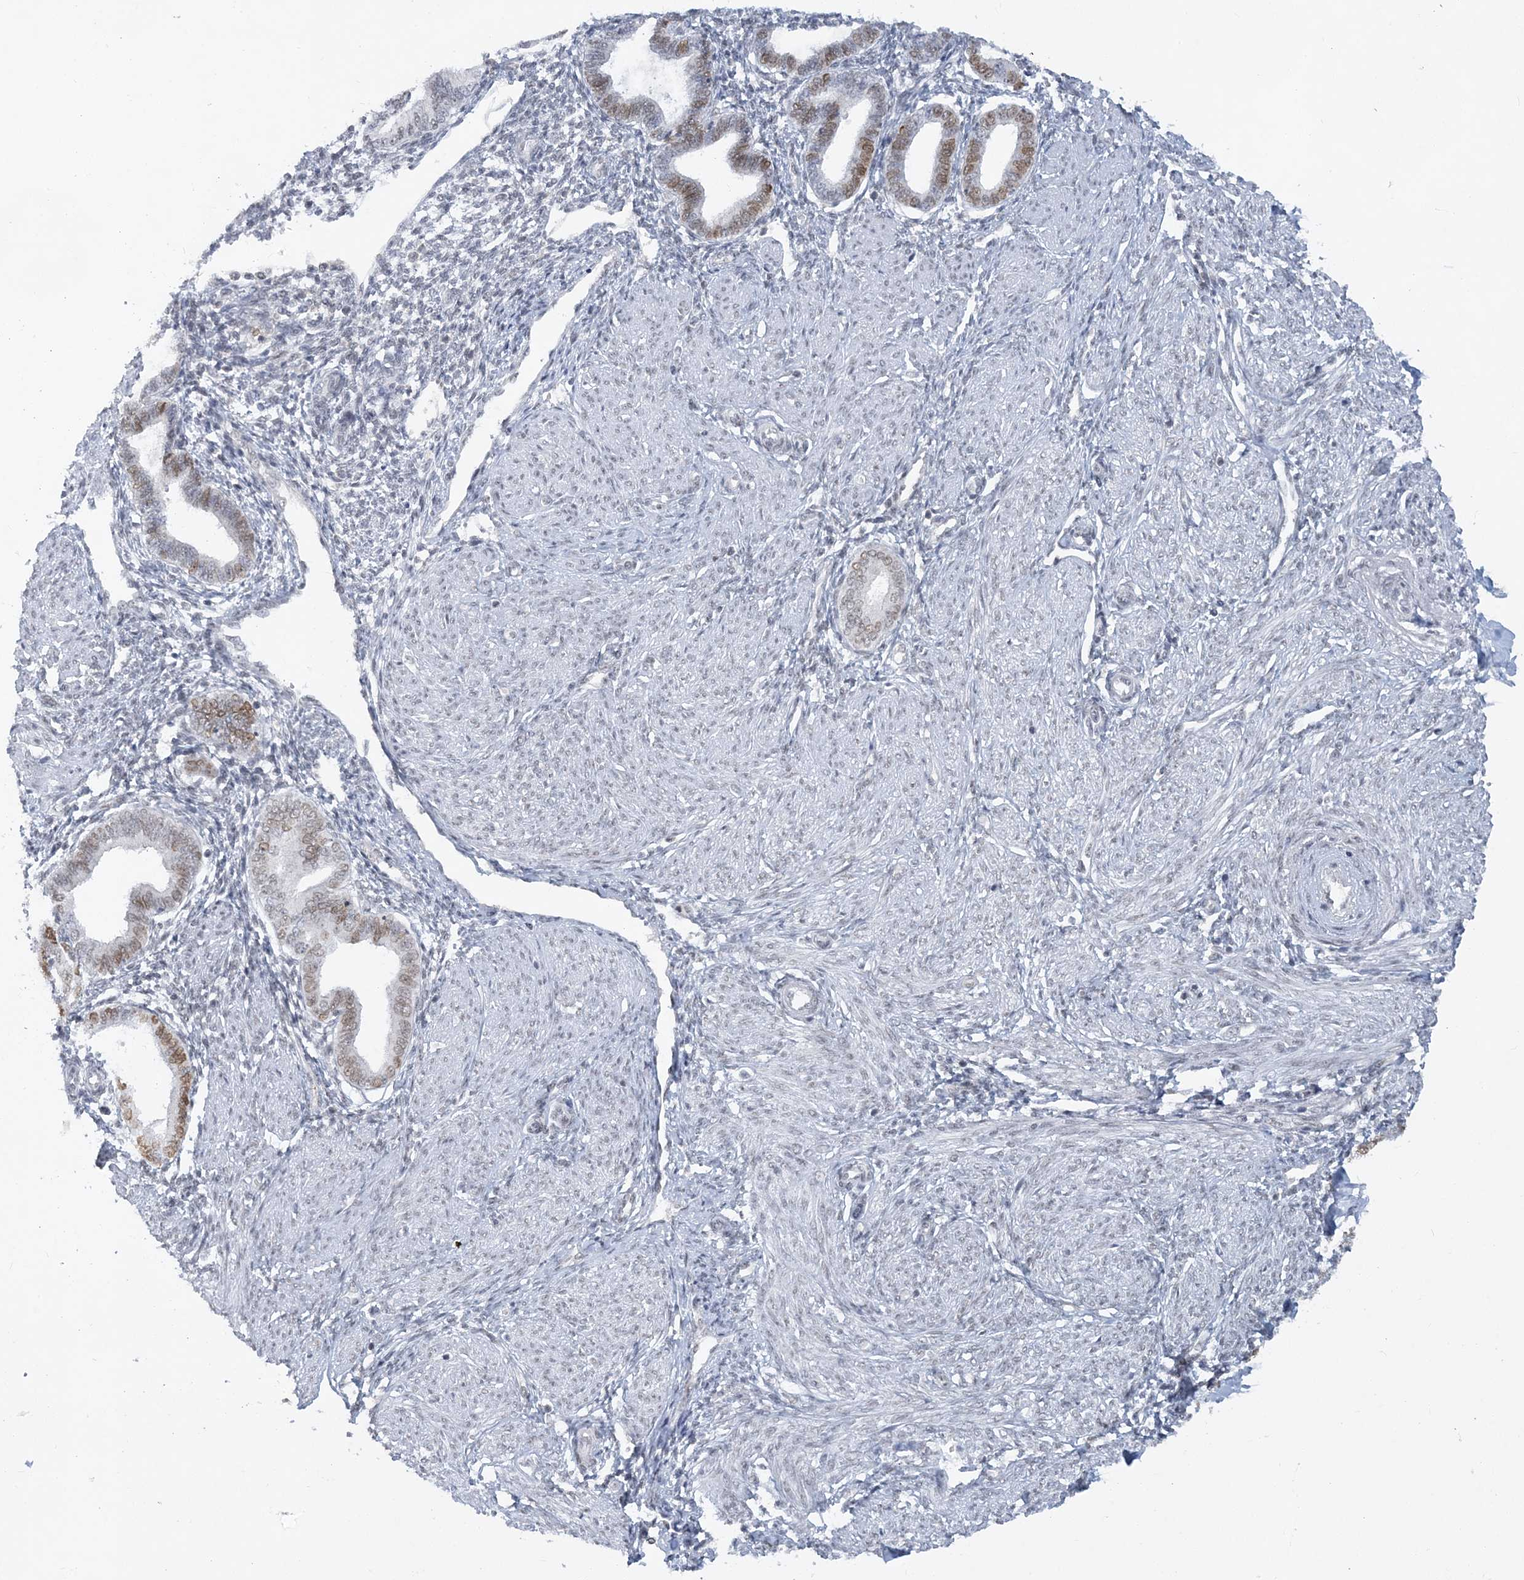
{"staining": {"intensity": "weak", "quantity": "<25%", "location": "nuclear"}, "tissue": "endometrium", "cell_type": "Cells in endometrial stroma", "image_type": "normal", "snomed": [{"axis": "morphology", "description": "Normal tissue, NOS"}, {"axis": "topography", "description": "Endometrium"}], "caption": "Image shows no protein positivity in cells in endometrial stroma of benign endometrium.", "gene": "KMT2D", "patient": {"sex": "female", "age": 53}}